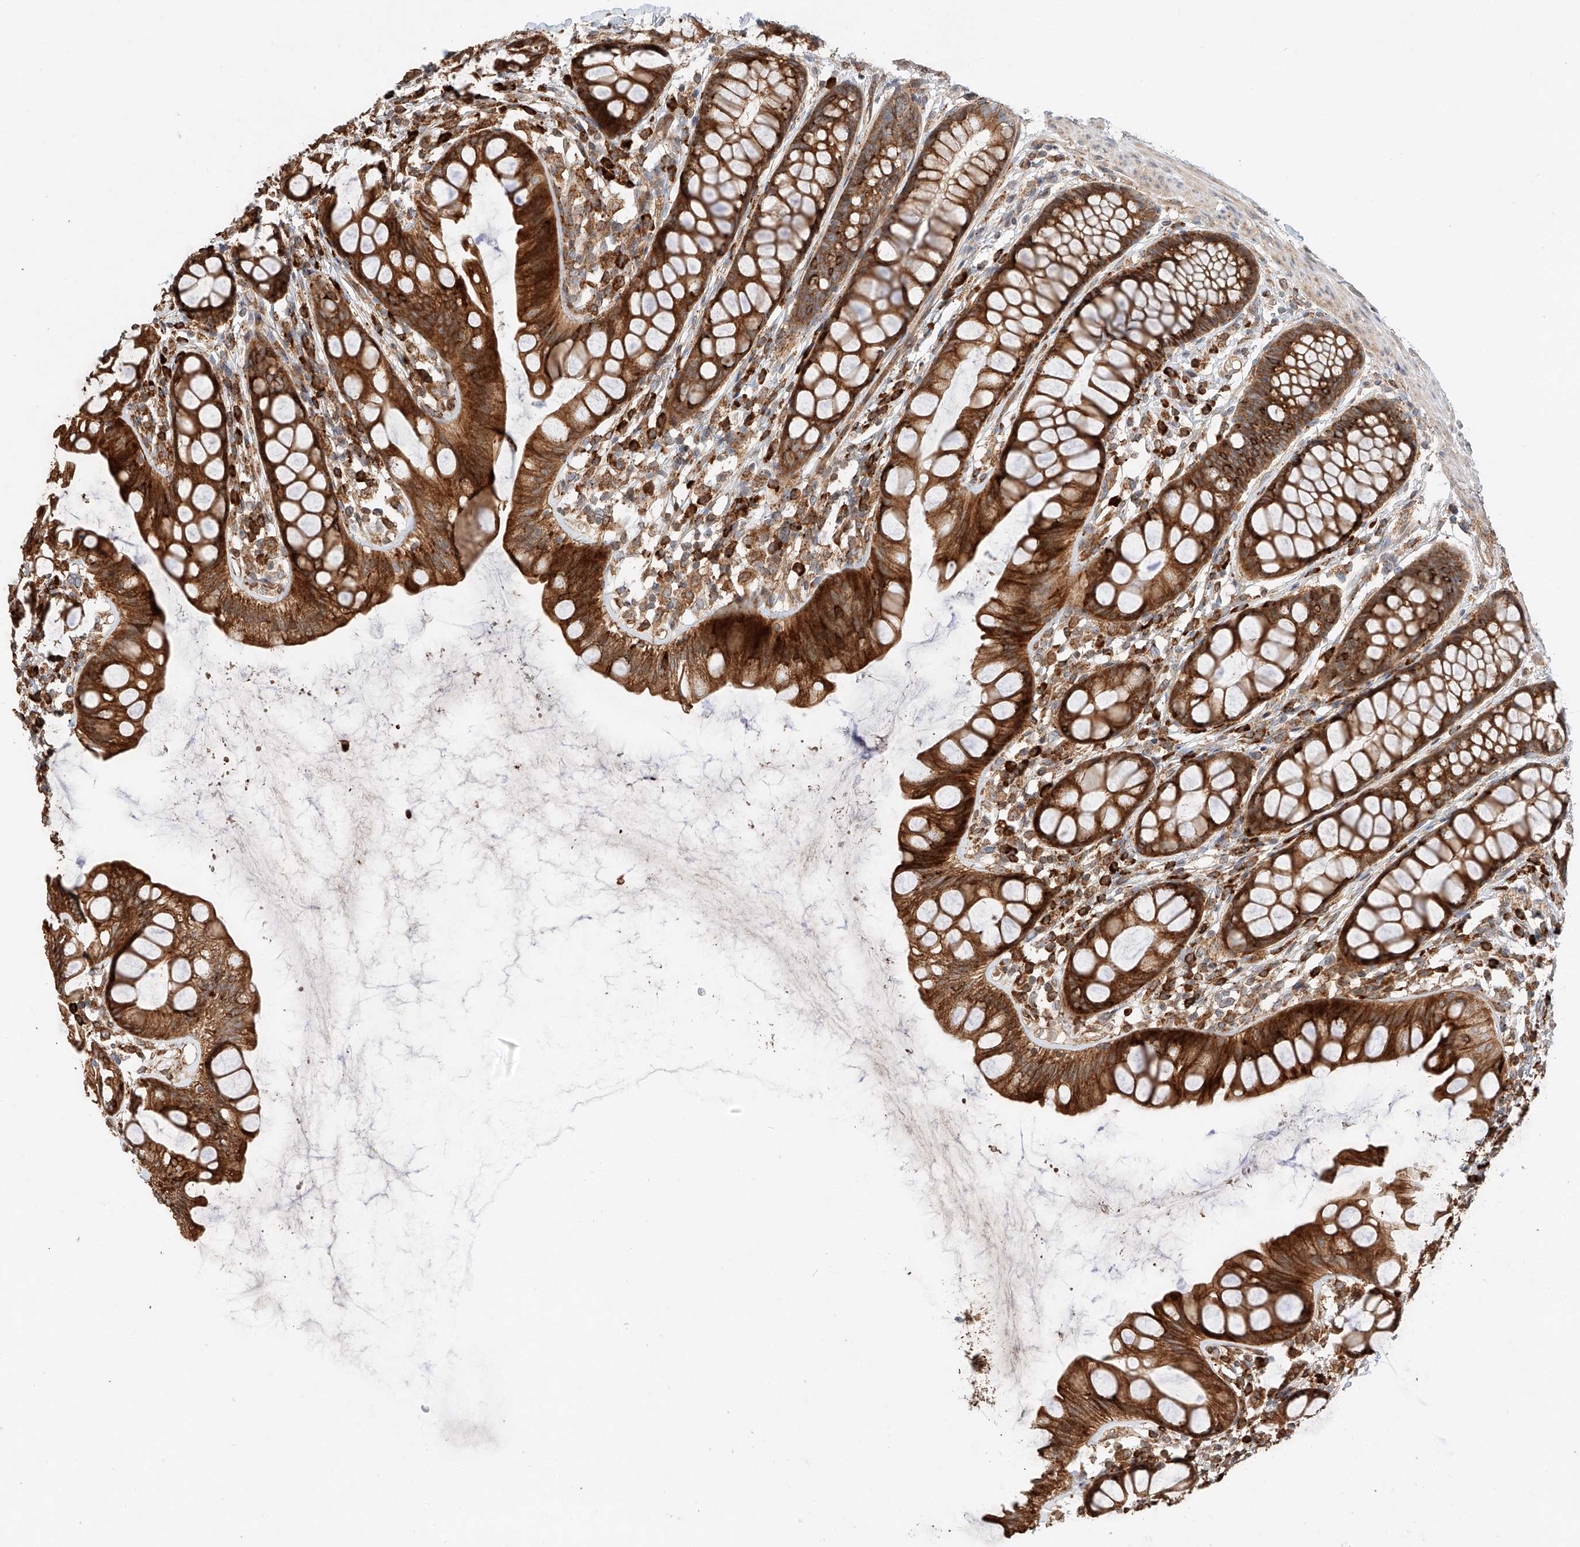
{"staining": {"intensity": "strong", "quantity": ">75%", "location": "cytoplasmic/membranous"}, "tissue": "rectum", "cell_type": "Glandular cells", "image_type": "normal", "snomed": [{"axis": "morphology", "description": "Normal tissue, NOS"}, {"axis": "topography", "description": "Rectum"}], "caption": "Protein staining exhibits strong cytoplasmic/membranous expression in approximately >75% of glandular cells in normal rectum.", "gene": "ZNF84", "patient": {"sex": "female", "age": 65}}